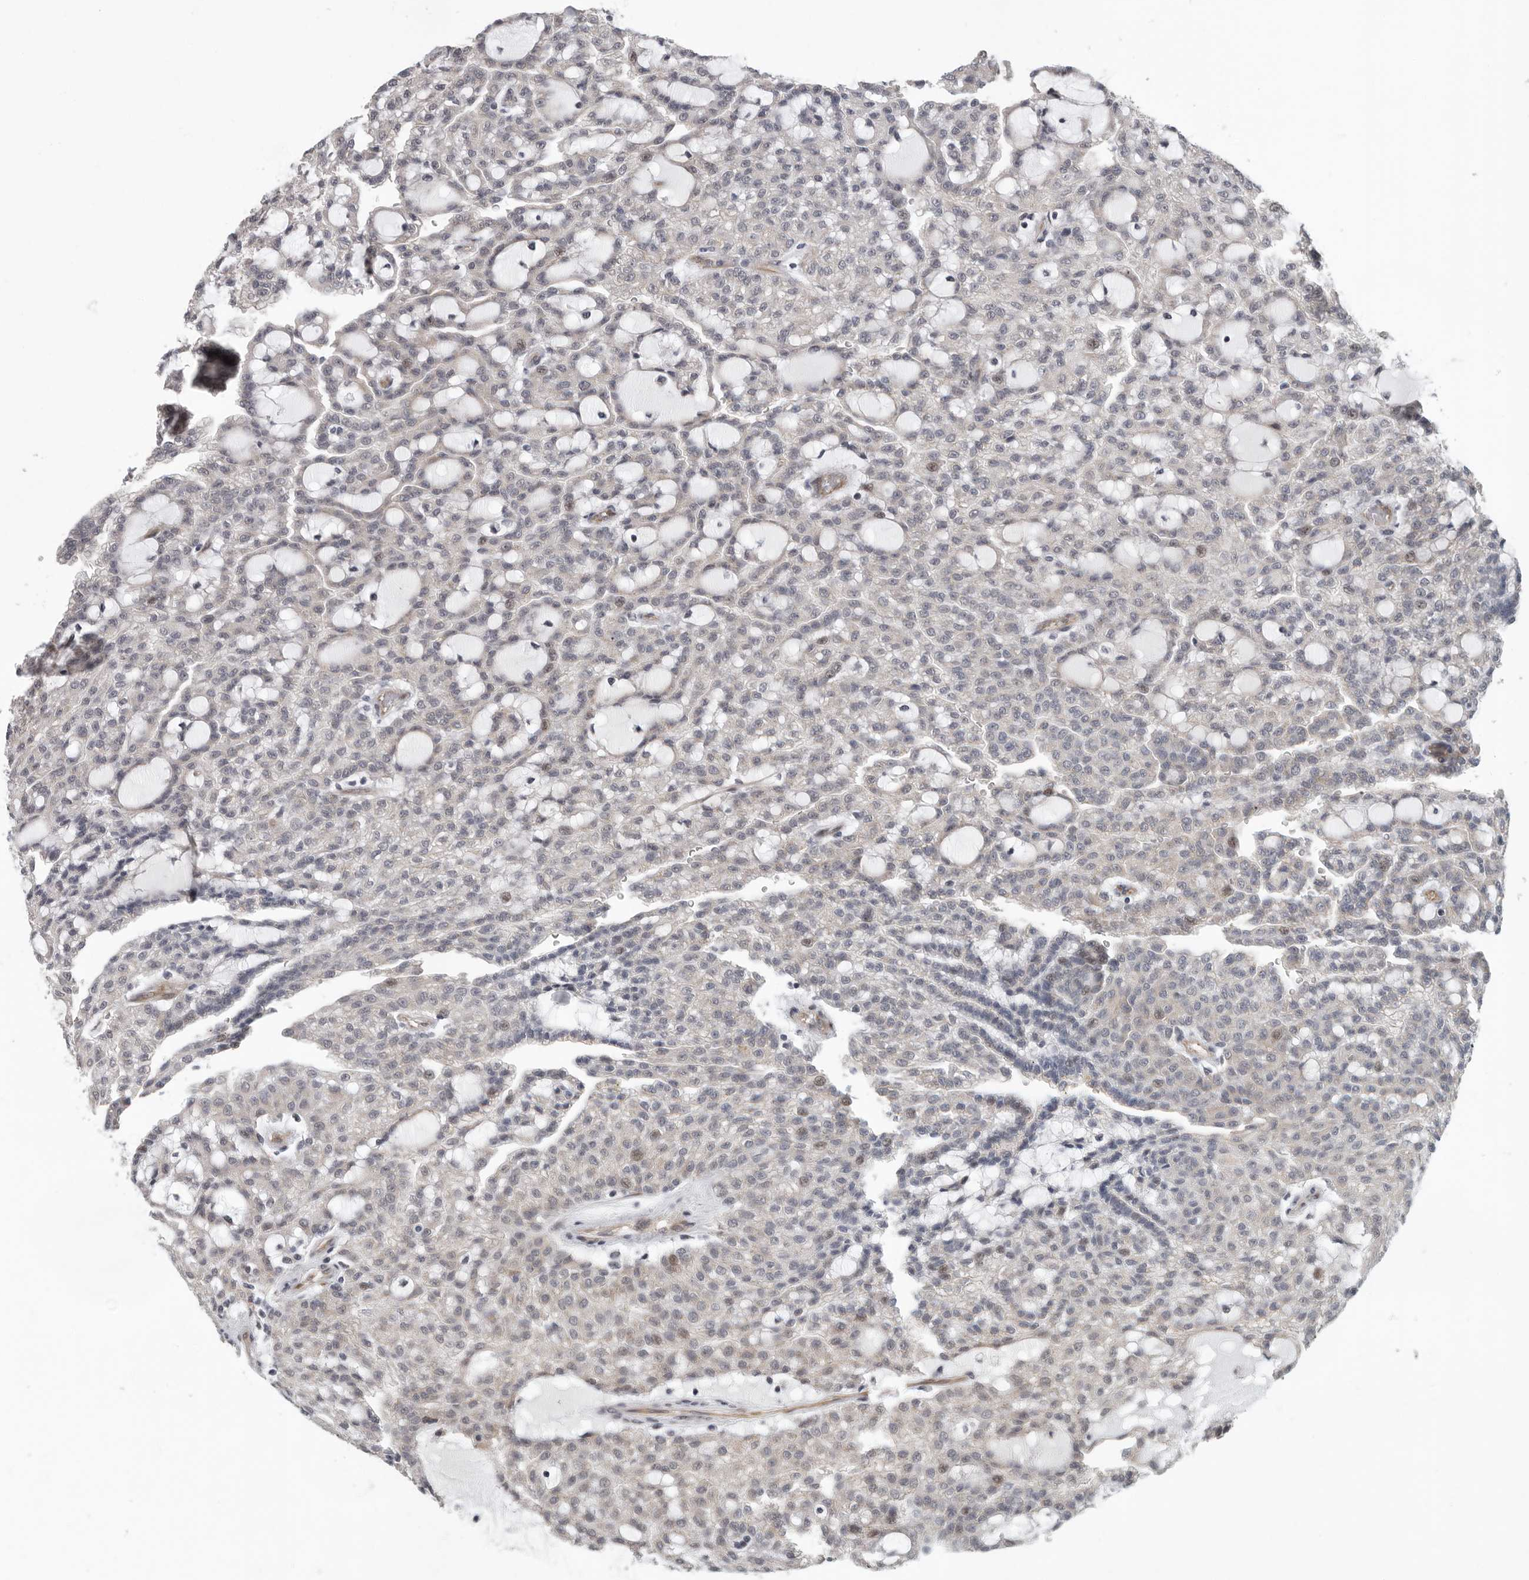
{"staining": {"intensity": "negative", "quantity": "none", "location": "none"}, "tissue": "renal cancer", "cell_type": "Tumor cells", "image_type": "cancer", "snomed": [{"axis": "morphology", "description": "Adenocarcinoma, NOS"}, {"axis": "topography", "description": "Kidney"}], "caption": "Tumor cells show no significant protein staining in renal adenocarcinoma.", "gene": "RALGPS2", "patient": {"sex": "male", "age": 63}}